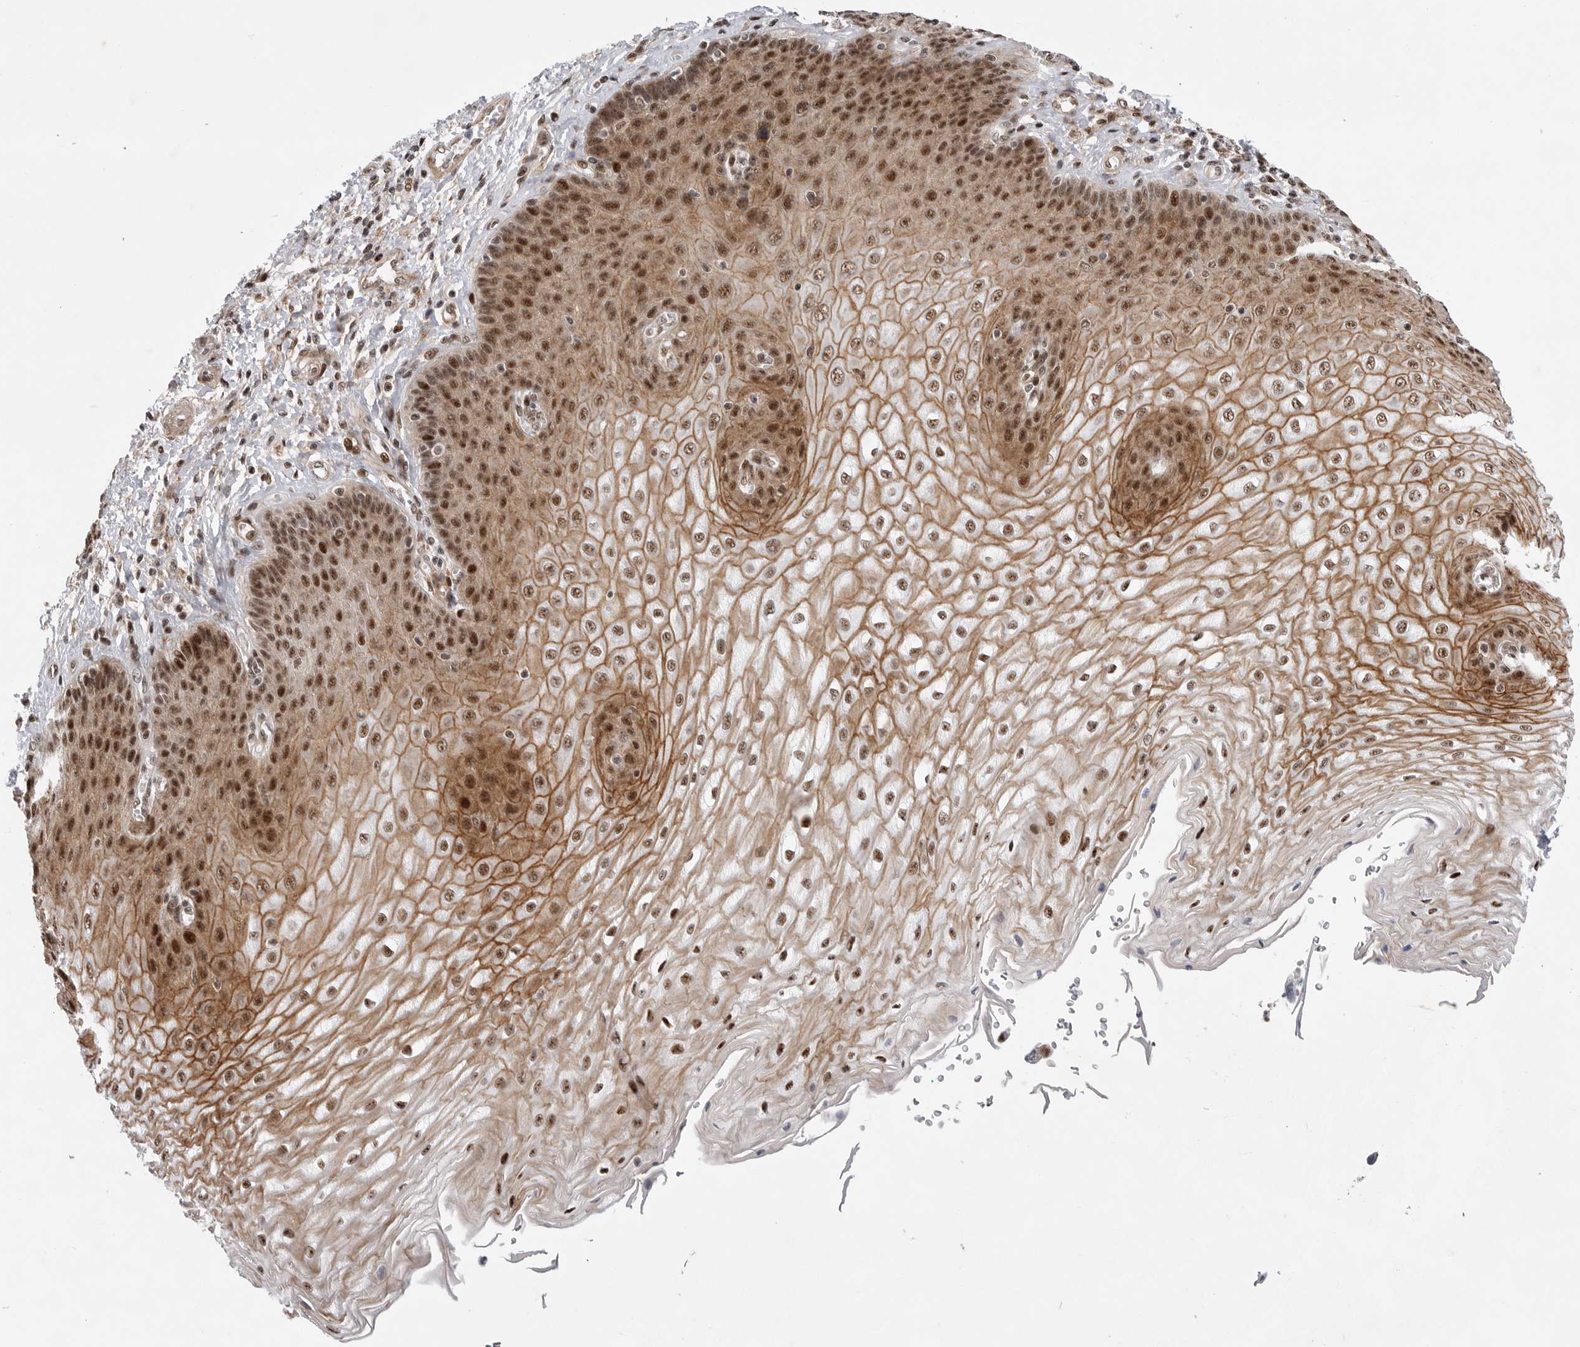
{"staining": {"intensity": "strong", "quantity": ">75%", "location": "cytoplasmic/membranous,nuclear"}, "tissue": "esophagus", "cell_type": "Squamous epithelial cells", "image_type": "normal", "snomed": [{"axis": "morphology", "description": "Normal tissue, NOS"}, {"axis": "topography", "description": "Esophagus"}], "caption": "An immunohistochemistry histopathology image of unremarkable tissue is shown. Protein staining in brown highlights strong cytoplasmic/membranous,nuclear positivity in esophagus within squamous epithelial cells. (Brightfield microscopy of DAB IHC at high magnification).", "gene": "GPATCH2", "patient": {"sex": "male", "age": 54}}